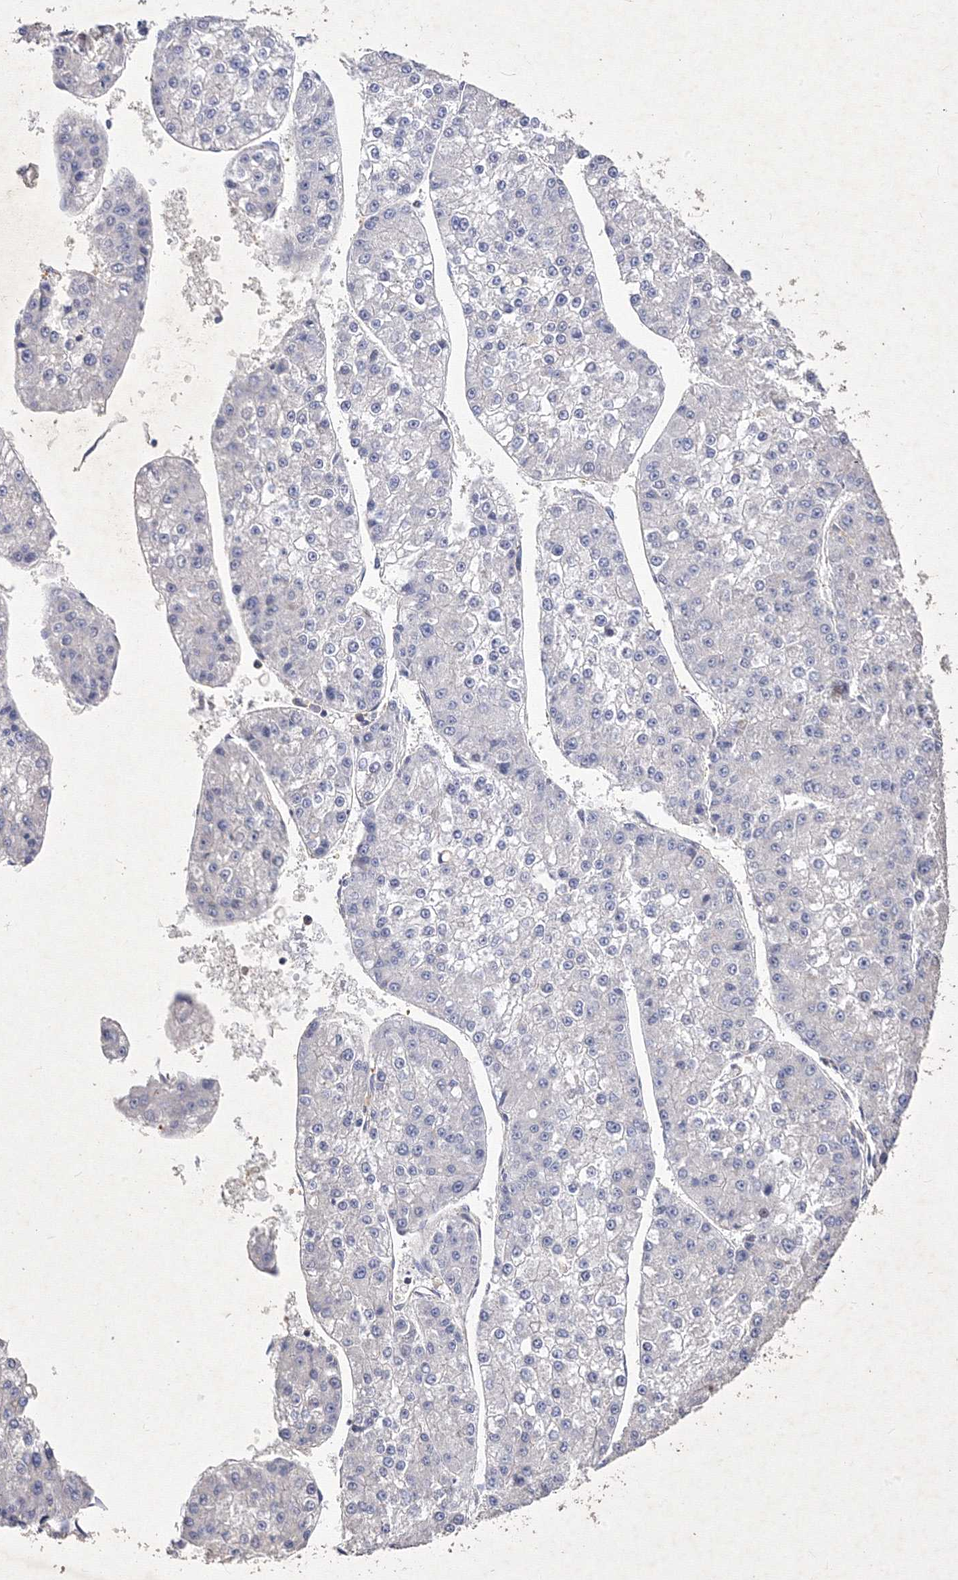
{"staining": {"intensity": "negative", "quantity": "none", "location": "none"}, "tissue": "liver cancer", "cell_type": "Tumor cells", "image_type": "cancer", "snomed": [{"axis": "morphology", "description": "Carcinoma, Hepatocellular, NOS"}, {"axis": "topography", "description": "Liver"}], "caption": "High power microscopy micrograph of an immunohistochemistry histopathology image of liver hepatocellular carcinoma, revealing no significant positivity in tumor cells.", "gene": "SNX18", "patient": {"sex": "female", "age": 73}}